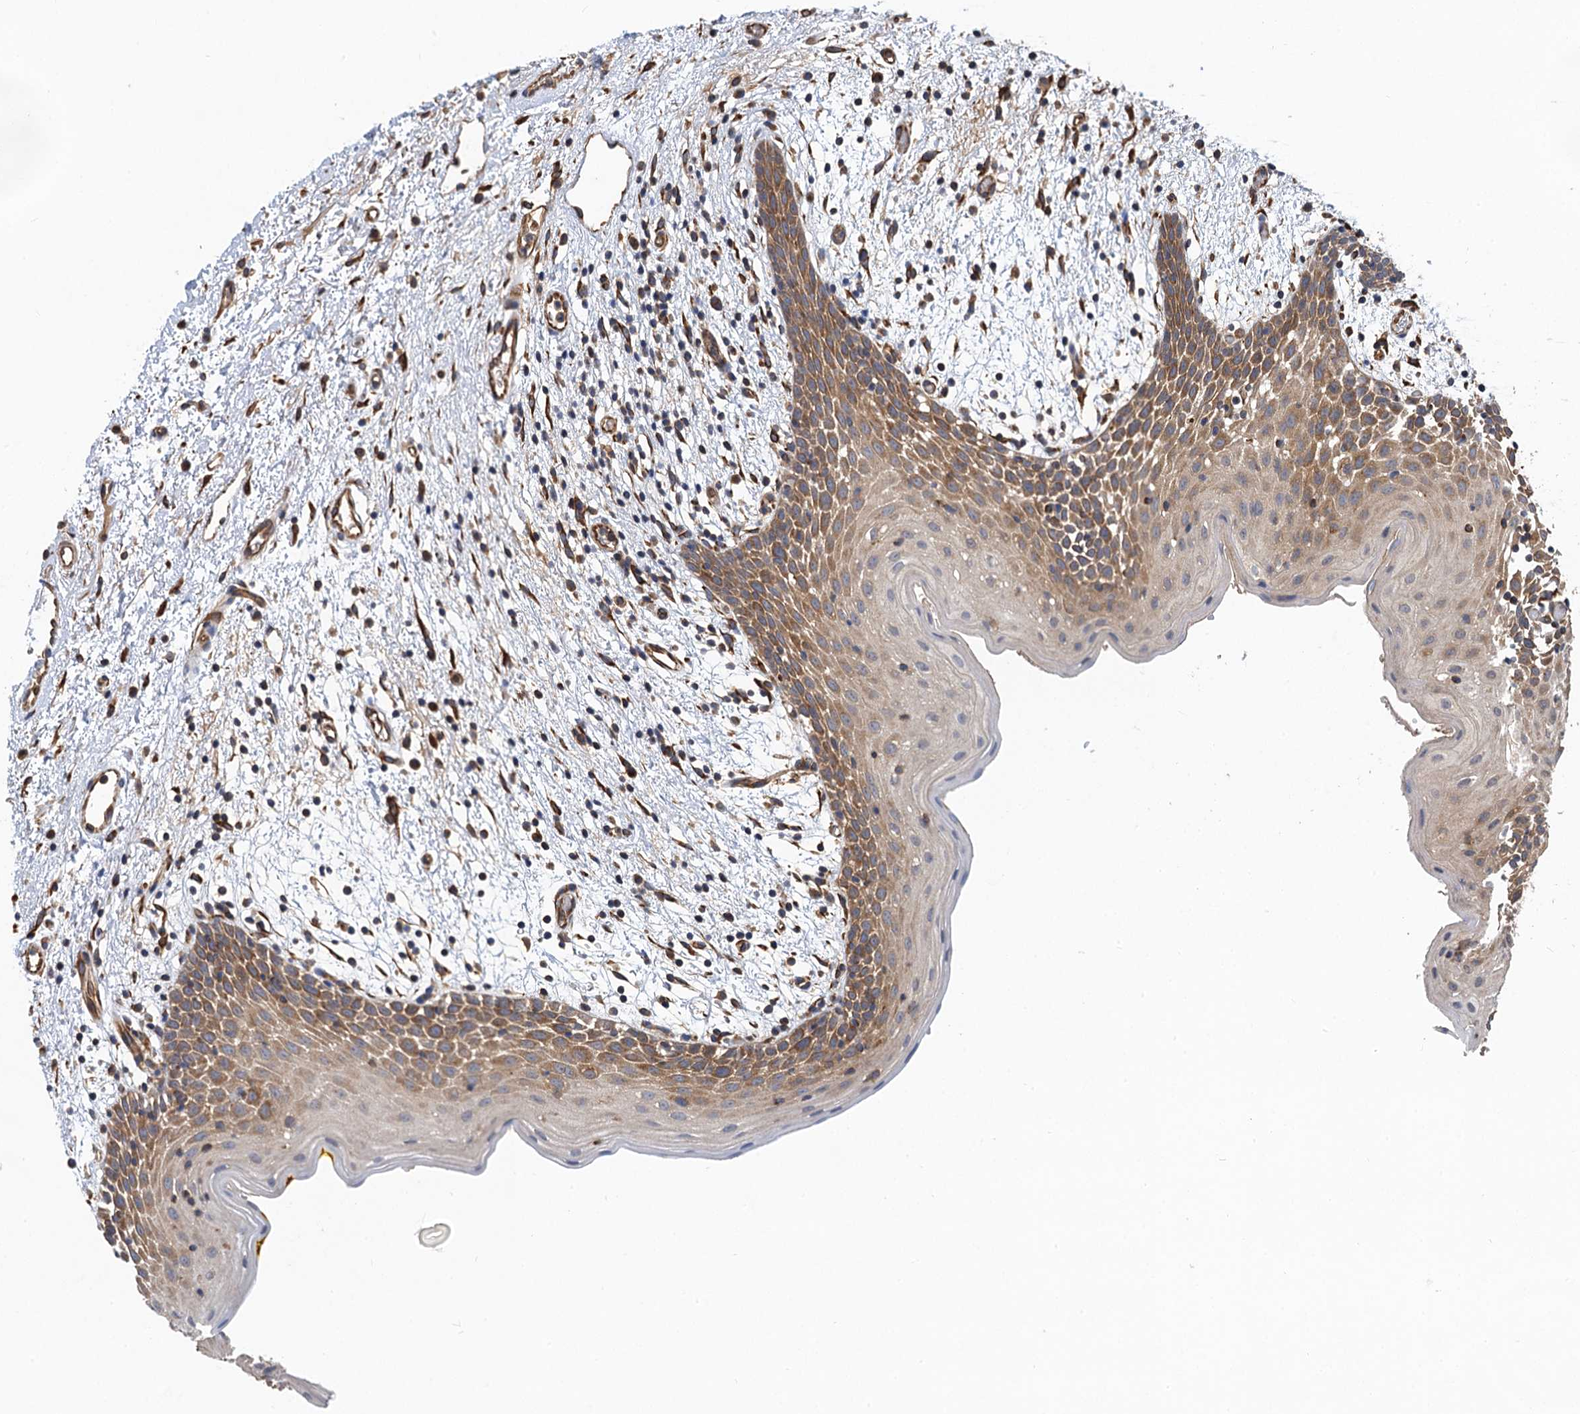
{"staining": {"intensity": "moderate", "quantity": "25%-75%", "location": "cytoplasmic/membranous"}, "tissue": "oral mucosa", "cell_type": "Squamous epithelial cells", "image_type": "normal", "snomed": [{"axis": "morphology", "description": "Normal tissue, NOS"}, {"axis": "topography", "description": "Skeletal muscle"}, {"axis": "topography", "description": "Oral tissue"}, {"axis": "topography", "description": "Salivary gland"}, {"axis": "topography", "description": "Peripheral nerve tissue"}], "caption": "Protein expression by immunohistochemistry (IHC) displays moderate cytoplasmic/membranous expression in about 25%-75% of squamous epithelial cells in normal oral mucosa. Nuclei are stained in blue.", "gene": "PJA2", "patient": {"sex": "male", "age": 54}}